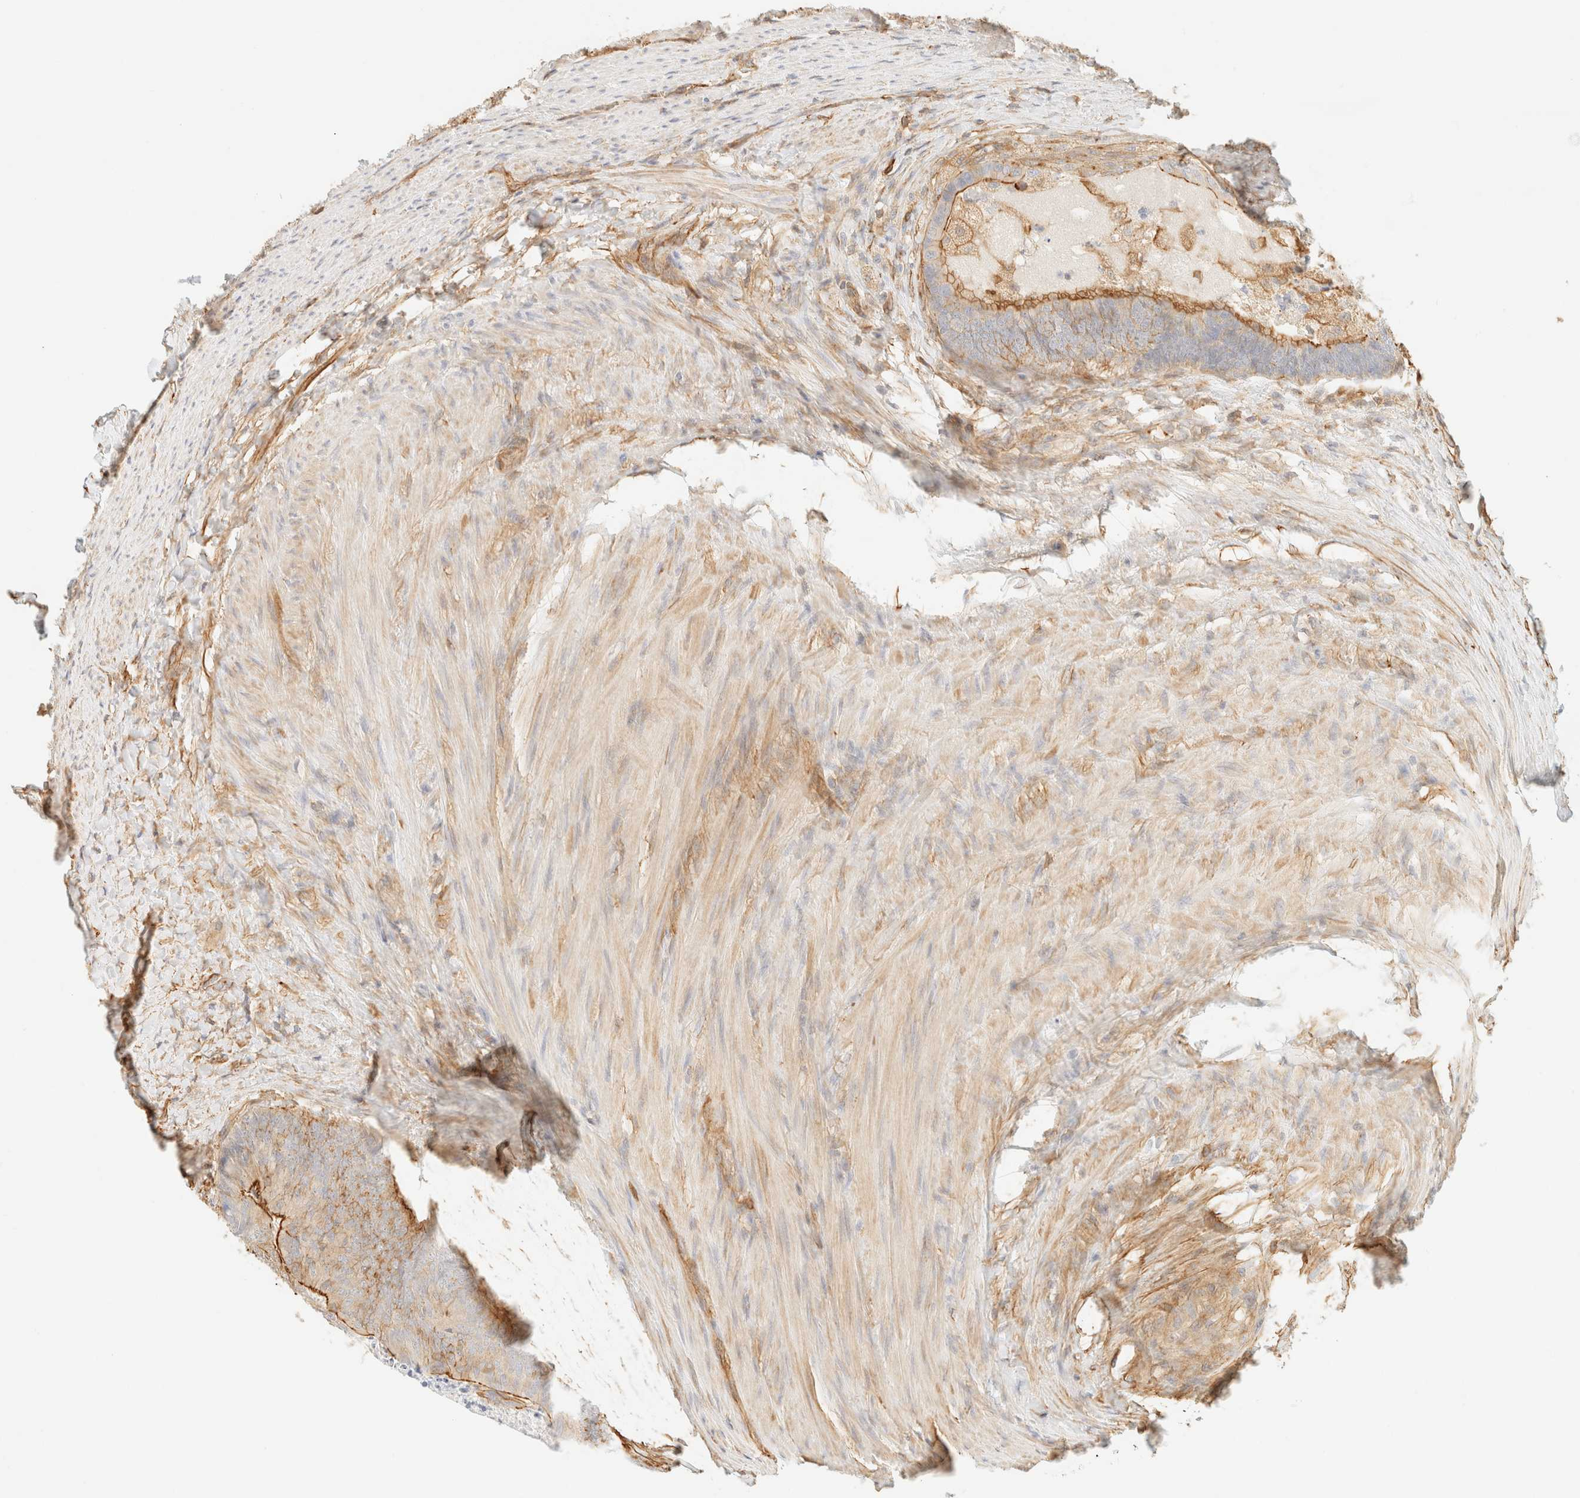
{"staining": {"intensity": "moderate", "quantity": "25%-75%", "location": "cytoplasmic/membranous"}, "tissue": "colorectal cancer", "cell_type": "Tumor cells", "image_type": "cancer", "snomed": [{"axis": "morphology", "description": "Adenocarcinoma, NOS"}, {"axis": "topography", "description": "Colon"}], "caption": "There is medium levels of moderate cytoplasmic/membranous expression in tumor cells of colorectal cancer, as demonstrated by immunohistochemical staining (brown color).", "gene": "OTOP2", "patient": {"sex": "female", "age": 67}}